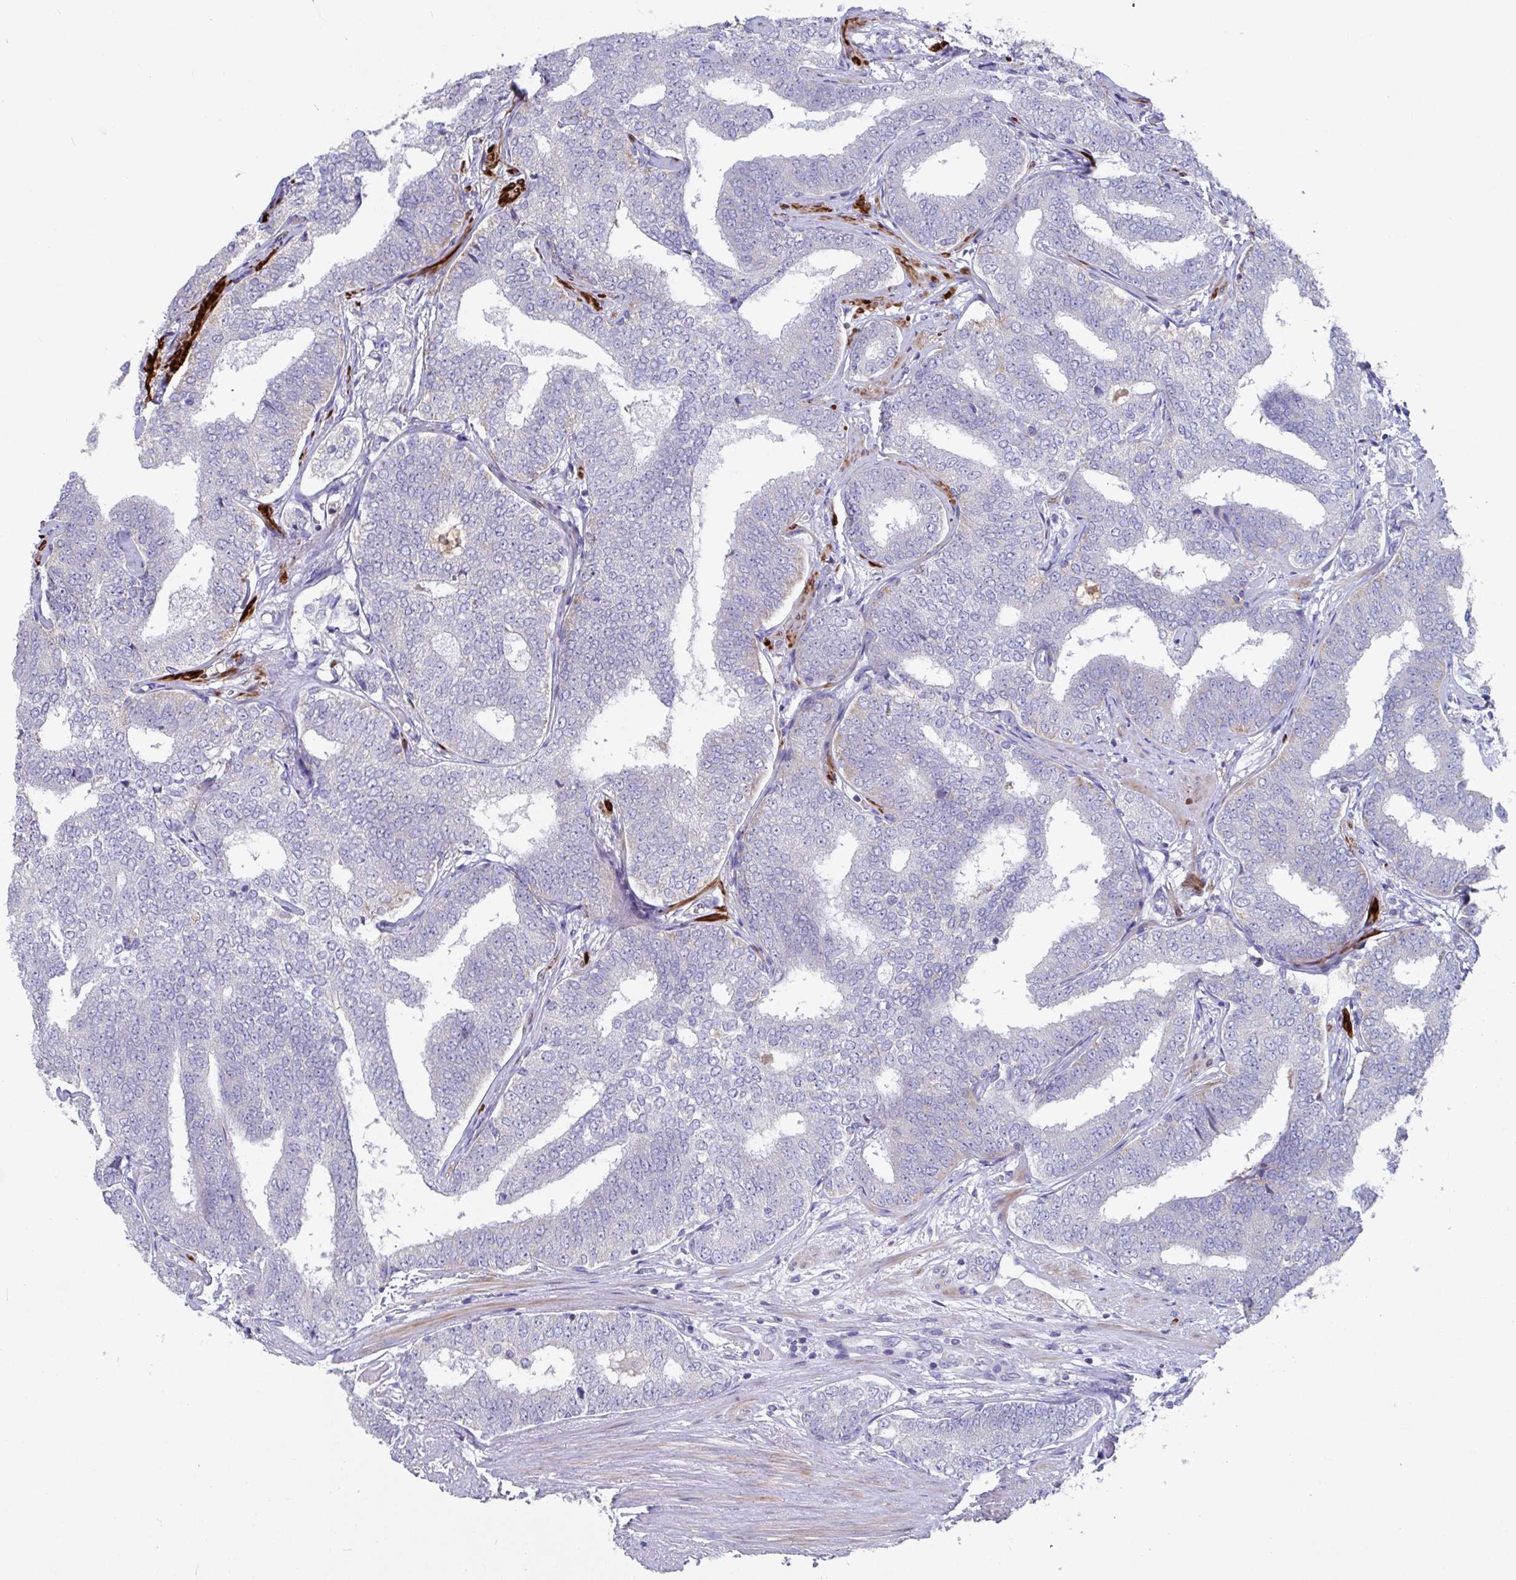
{"staining": {"intensity": "negative", "quantity": "none", "location": "none"}, "tissue": "prostate cancer", "cell_type": "Tumor cells", "image_type": "cancer", "snomed": [{"axis": "morphology", "description": "Adenocarcinoma, High grade"}, {"axis": "topography", "description": "Prostate"}], "caption": "Tumor cells show no significant positivity in adenocarcinoma (high-grade) (prostate).", "gene": "ZNF561", "patient": {"sex": "male", "age": 72}}